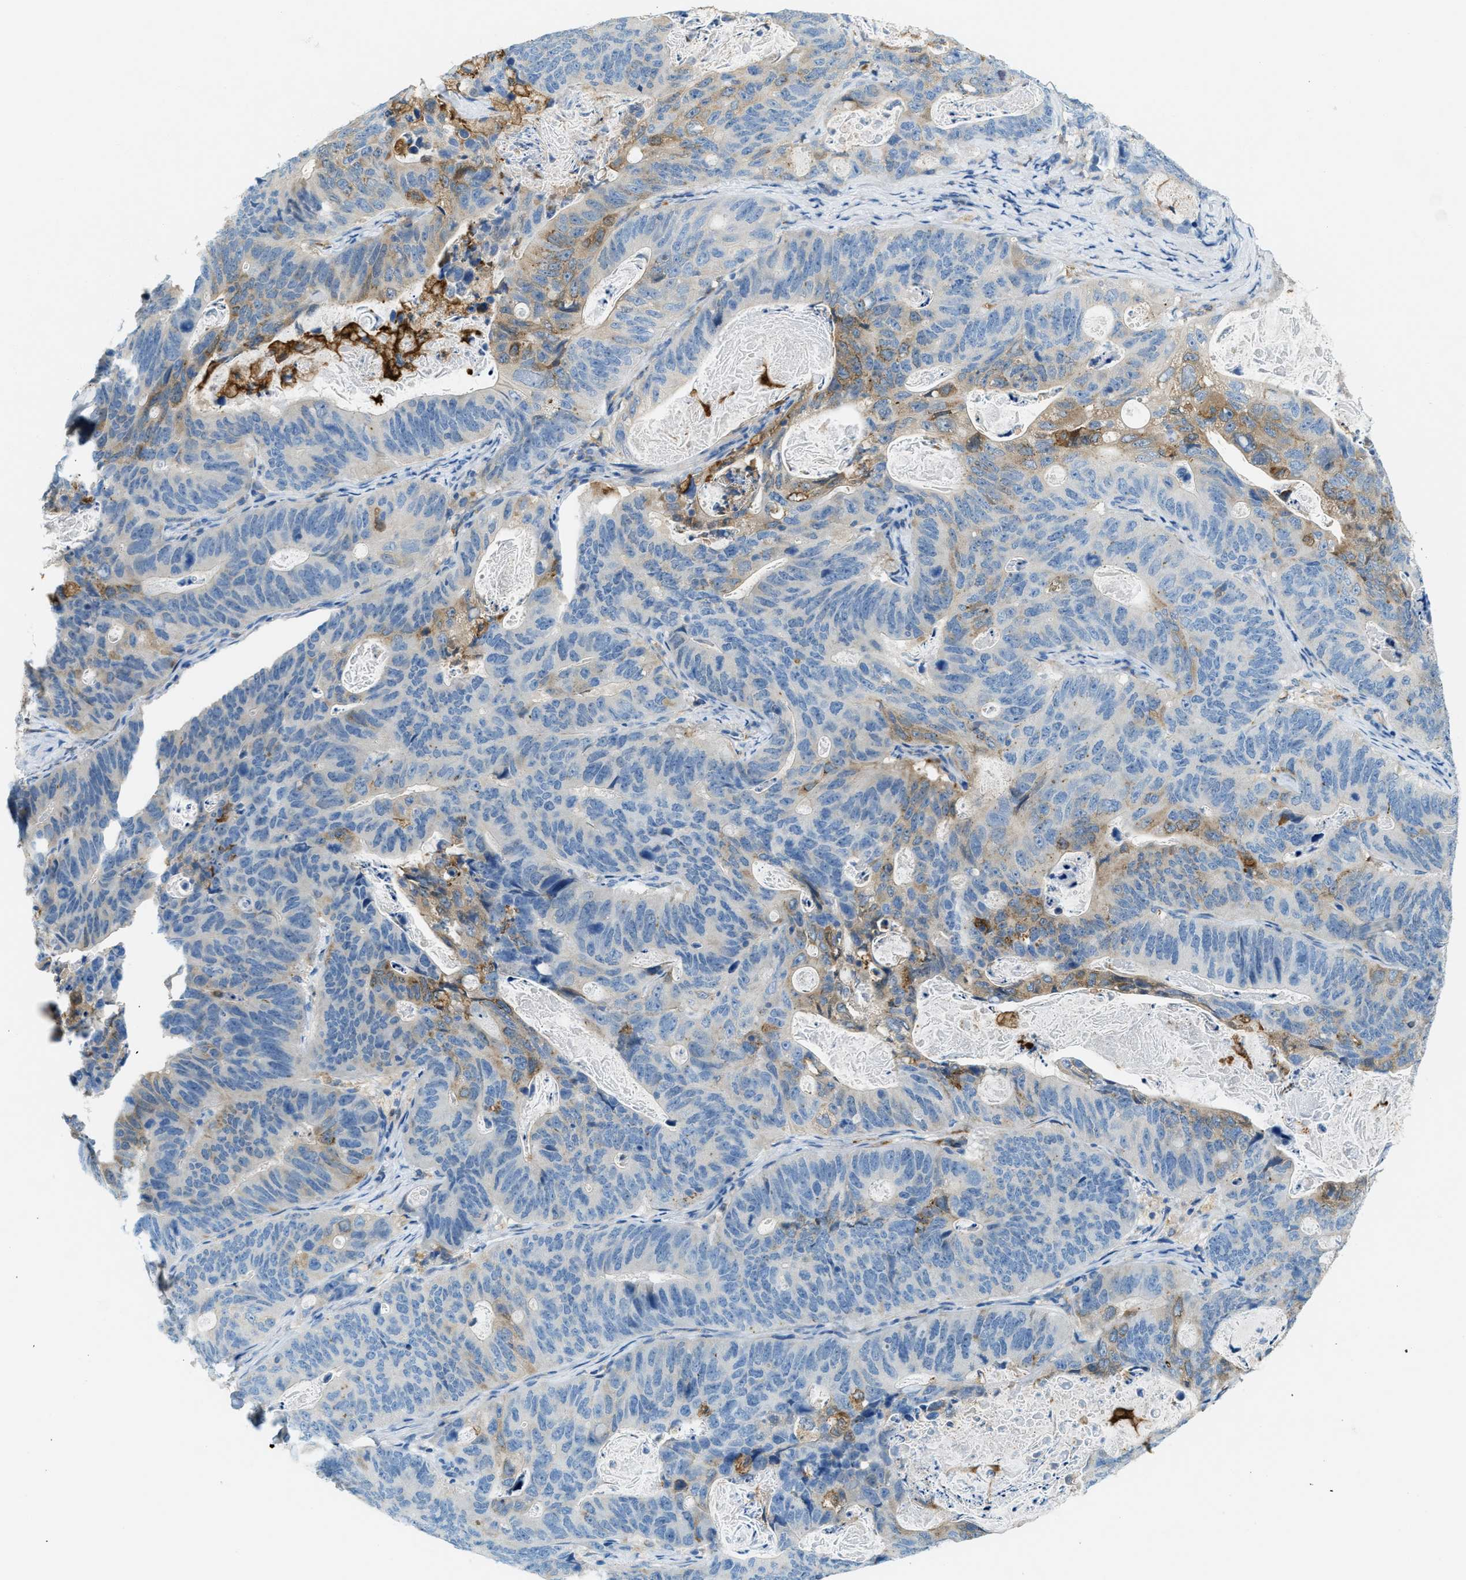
{"staining": {"intensity": "moderate", "quantity": "<25%", "location": "cytoplasmic/membranous"}, "tissue": "stomach cancer", "cell_type": "Tumor cells", "image_type": "cancer", "snomed": [{"axis": "morphology", "description": "Normal tissue, NOS"}, {"axis": "morphology", "description": "Adenocarcinoma, NOS"}, {"axis": "topography", "description": "Stomach"}], "caption": "IHC of human stomach cancer displays low levels of moderate cytoplasmic/membranous staining in about <25% of tumor cells. Immunohistochemistry (ihc) stains the protein in brown and the nuclei are stained blue.", "gene": "MATCAP2", "patient": {"sex": "female", "age": 89}}